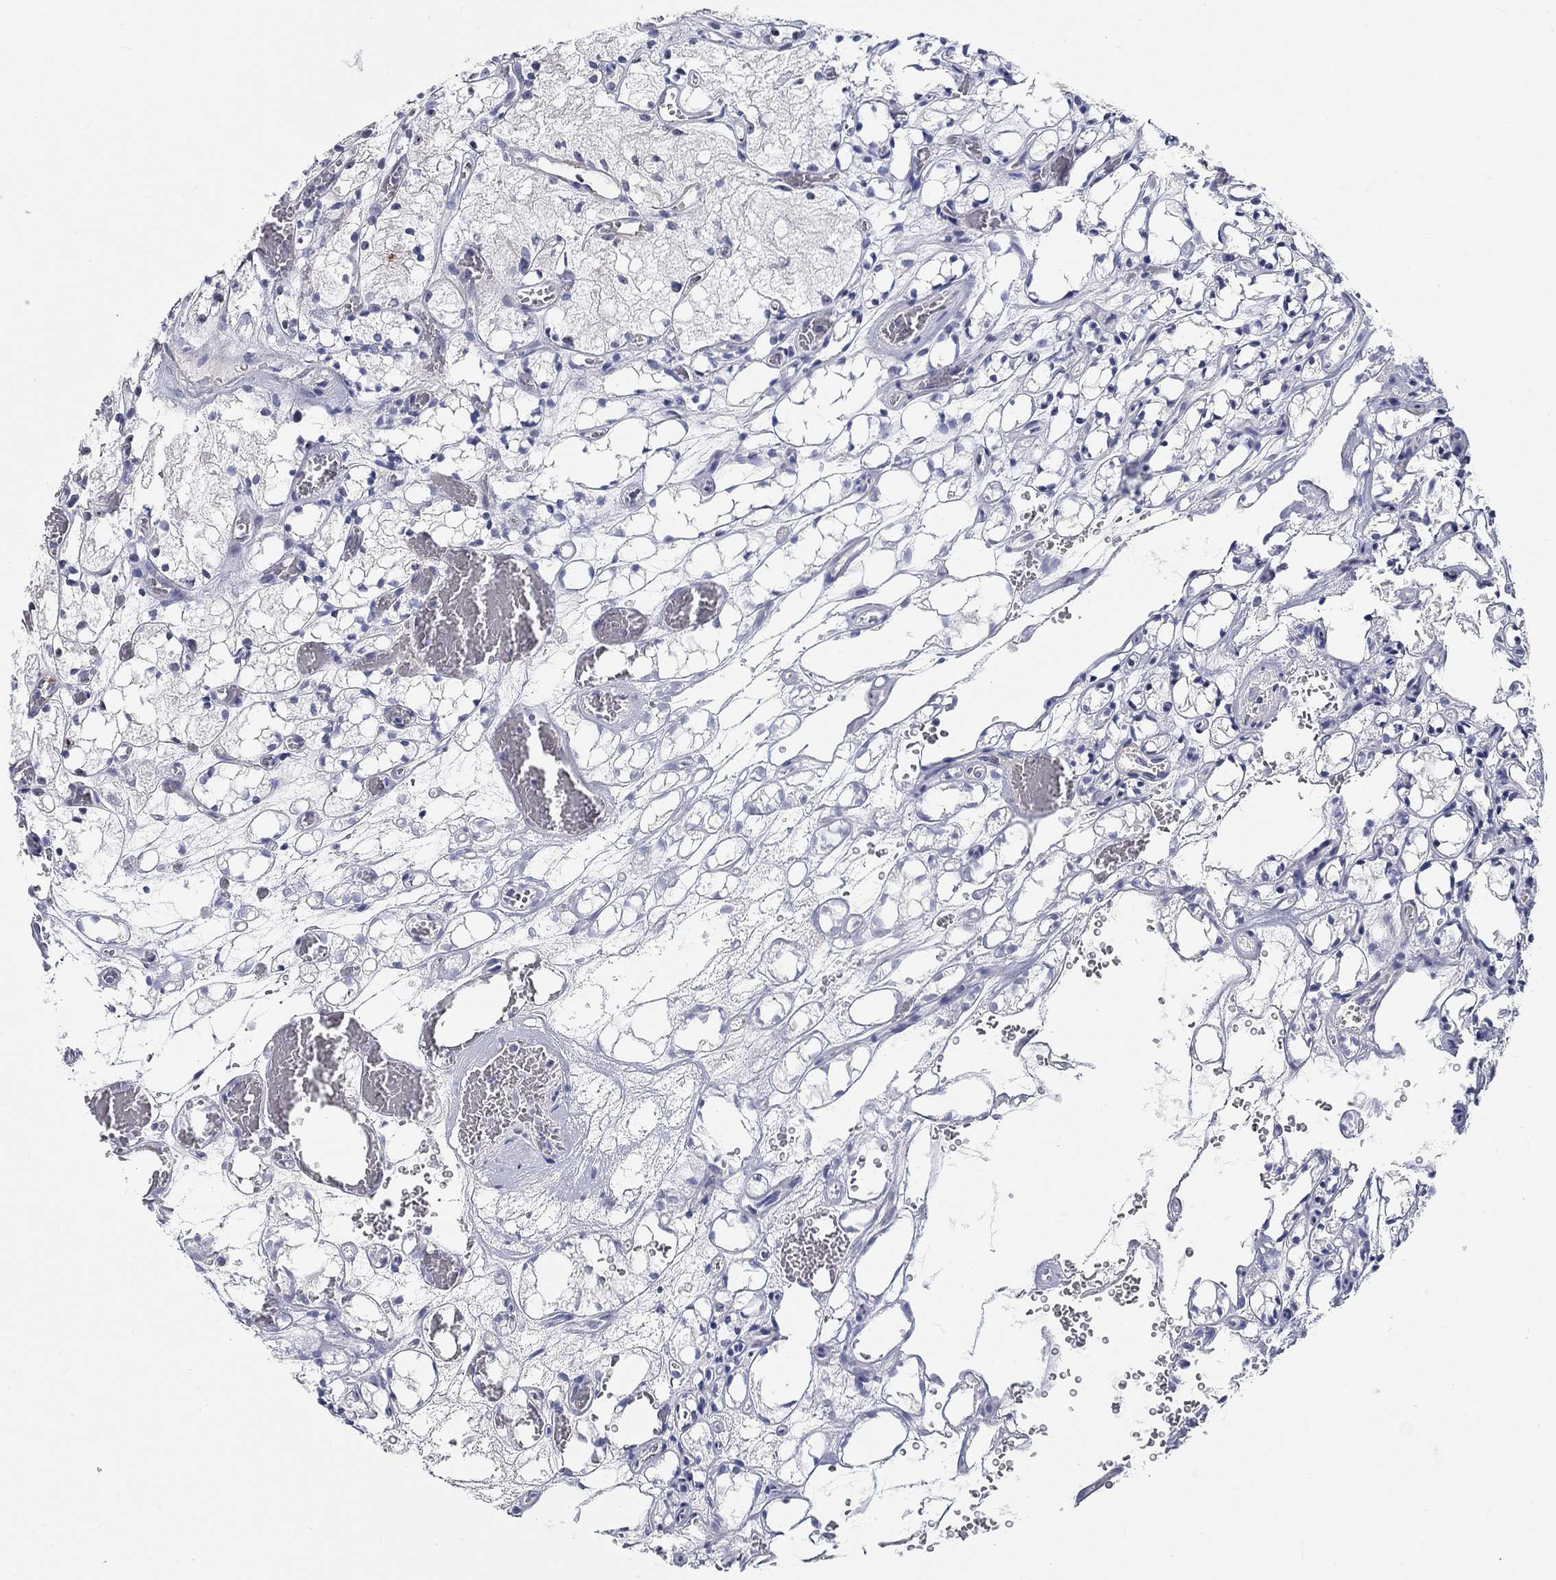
{"staining": {"intensity": "negative", "quantity": "none", "location": "none"}, "tissue": "renal cancer", "cell_type": "Tumor cells", "image_type": "cancer", "snomed": [{"axis": "morphology", "description": "Adenocarcinoma, NOS"}, {"axis": "topography", "description": "Kidney"}], "caption": "The micrograph demonstrates no staining of tumor cells in renal cancer (adenocarcinoma).", "gene": "SMIM18", "patient": {"sex": "female", "age": 69}}